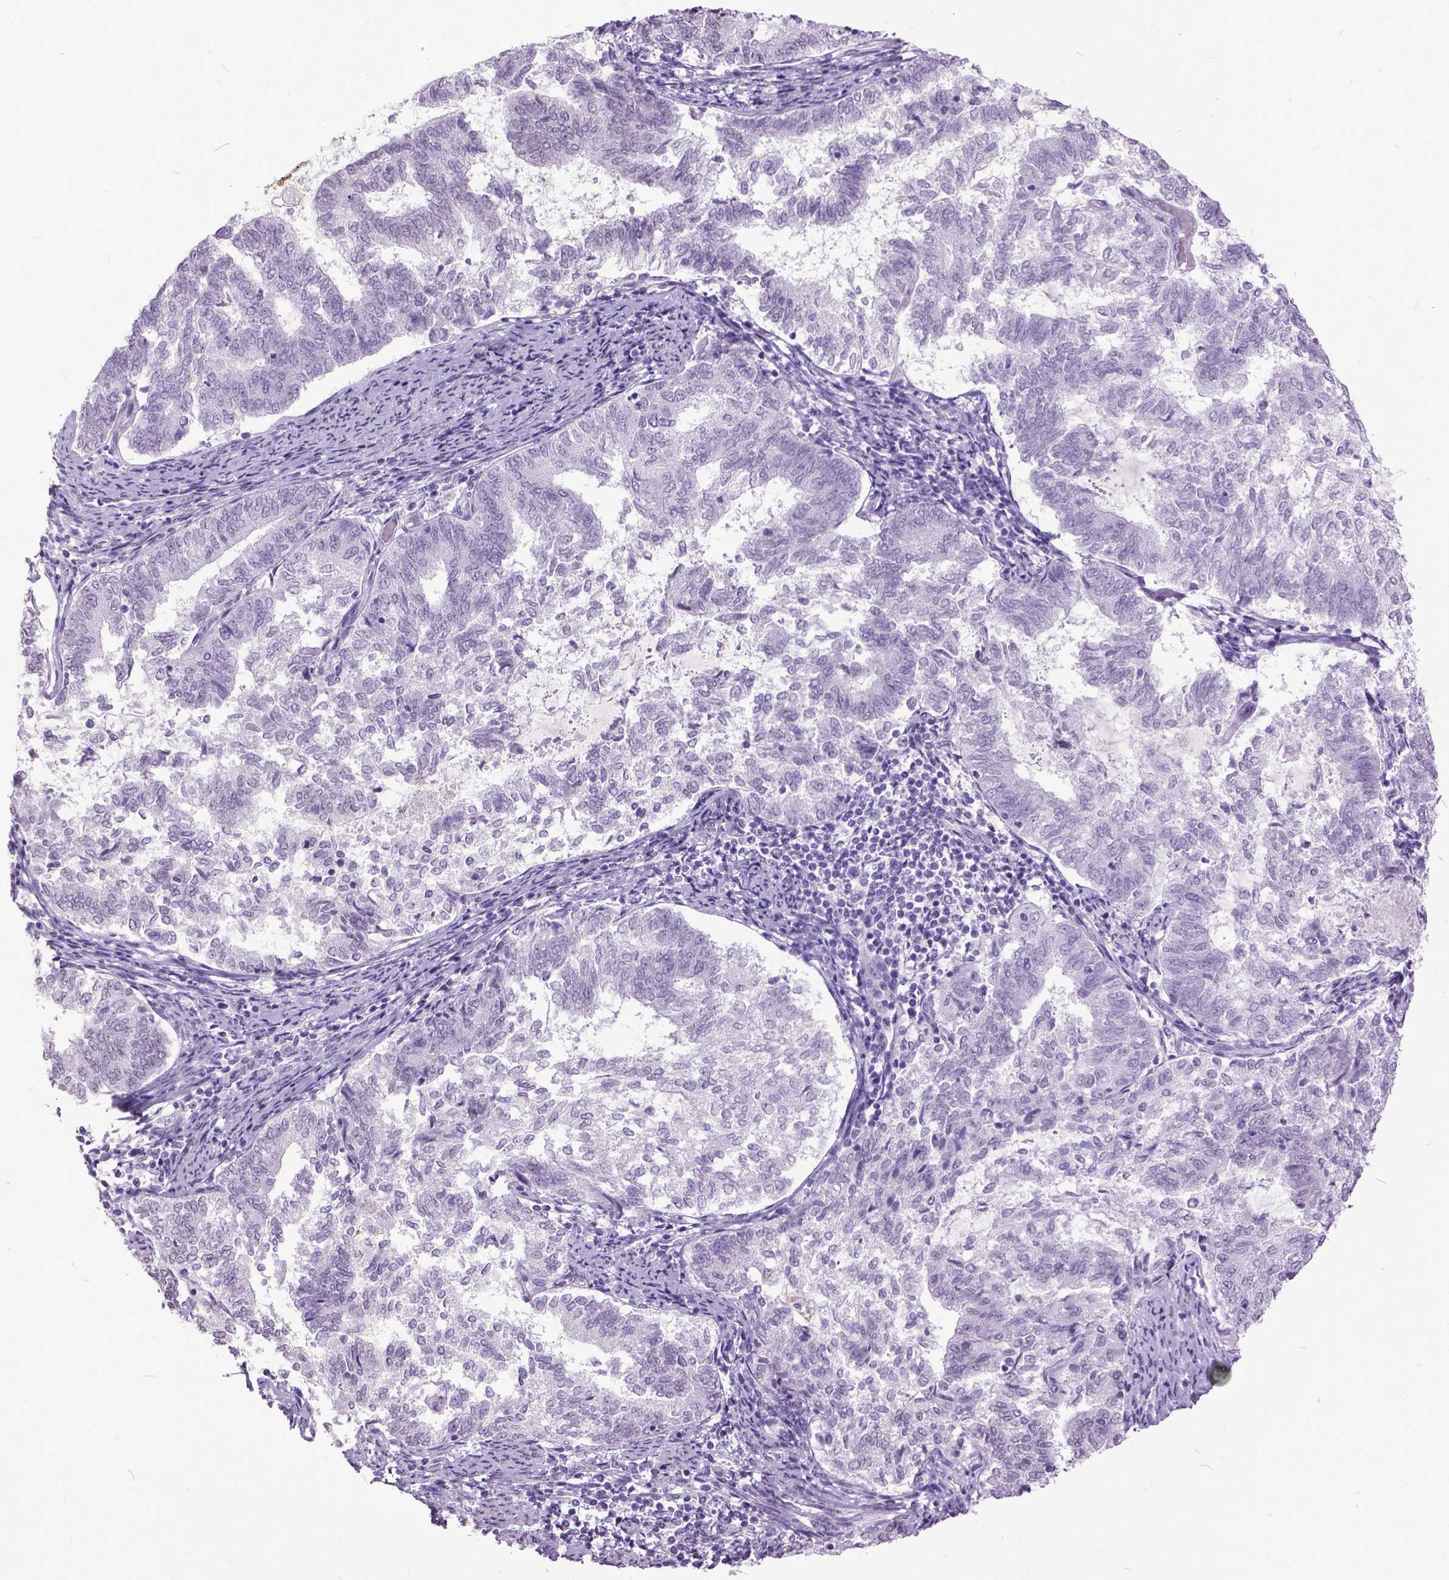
{"staining": {"intensity": "negative", "quantity": "none", "location": "none"}, "tissue": "endometrial cancer", "cell_type": "Tumor cells", "image_type": "cancer", "snomed": [{"axis": "morphology", "description": "Adenocarcinoma, NOS"}, {"axis": "topography", "description": "Endometrium"}], "caption": "Immunohistochemistry (IHC) photomicrograph of endometrial cancer stained for a protein (brown), which exhibits no staining in tumor cells.", "gene": "MARCHF10", "patient": {"sex": "female", "age": 65}}